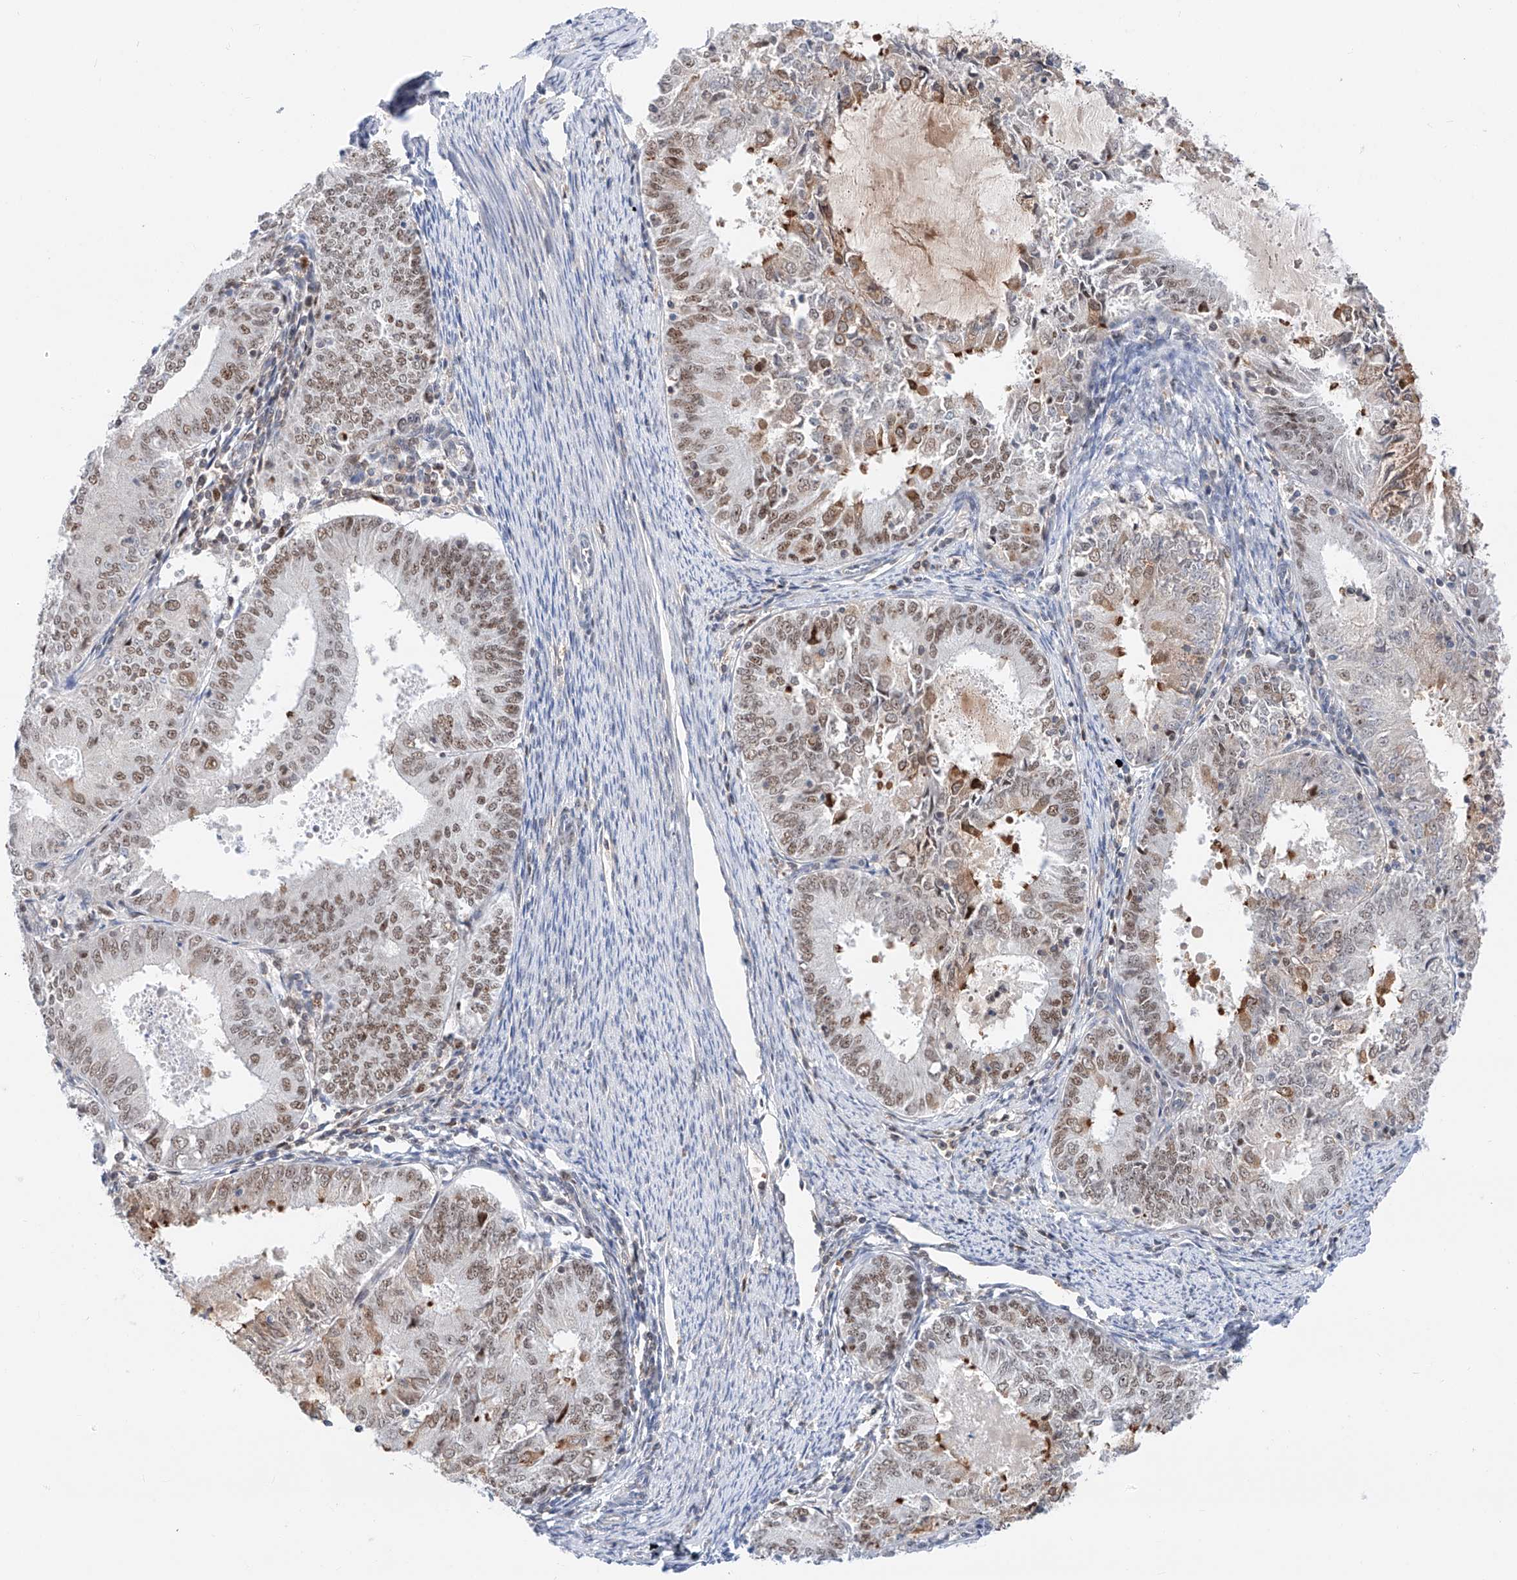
{"staining": {"intensity": "moderate", "quantity": "25%-75%", "location": "nuclear"}, "tissue": "endometrial cancer", "cell_type": "Tumor cells", "image_type": "cancer", "snomed": [{"axis": "morphology", "description": "Adenocarcinoma, NOS"}, {"axis": "topography", "description": "Endometrium"}], "caption": "IHC staining of endometrial adenocarcinoma, which shows medium levels of moderate nuclear staining in about 25%-75% of tumor cells indicating moderate nuclear protein positivity. The staining was performed using DAB (brown) for protein detection and nuclei were counterstained in hematoxylin (blue).", "gene": "SNRNP200", "patient": {"sex": "female", "age": 57}}